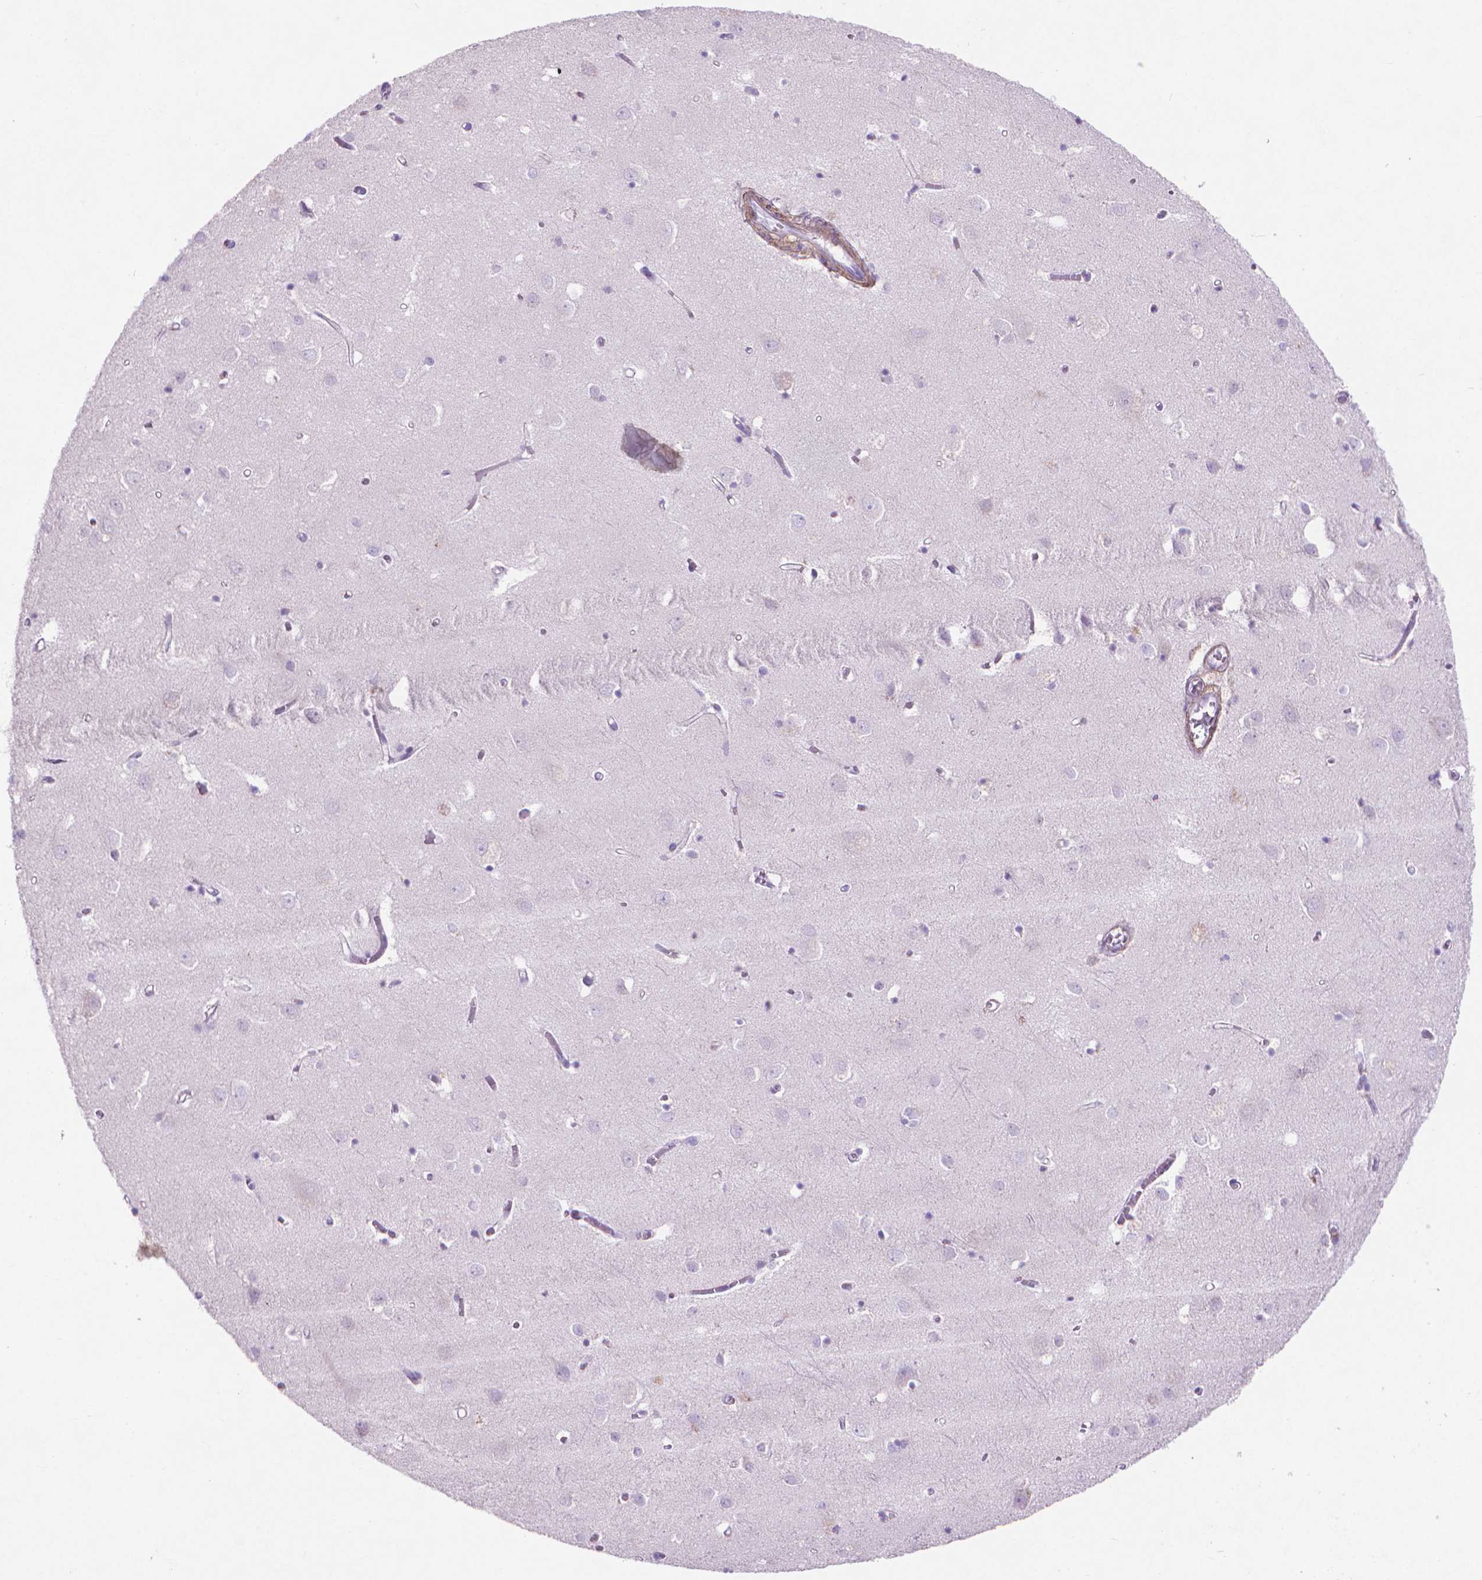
{"staining": {"intensity": "weak", "quantity": "<25%", "location": "cytoplasmic/membranous"}, "tissue": "cerebral cortex", "cell_type": "Endothelial cells", "image_type": "normal", "snomed": [{"axis": "morphology", "description": "Normal tissue, NOS"}, {"axis": "topography", "description": "Cerebral cortex"}], "caption": "Cerebral cortex stained for a protein using IHC exhibits no positivity endothelial cells.", "gene": "AQP10", "patient": {"sex": "male", "age": 70}}